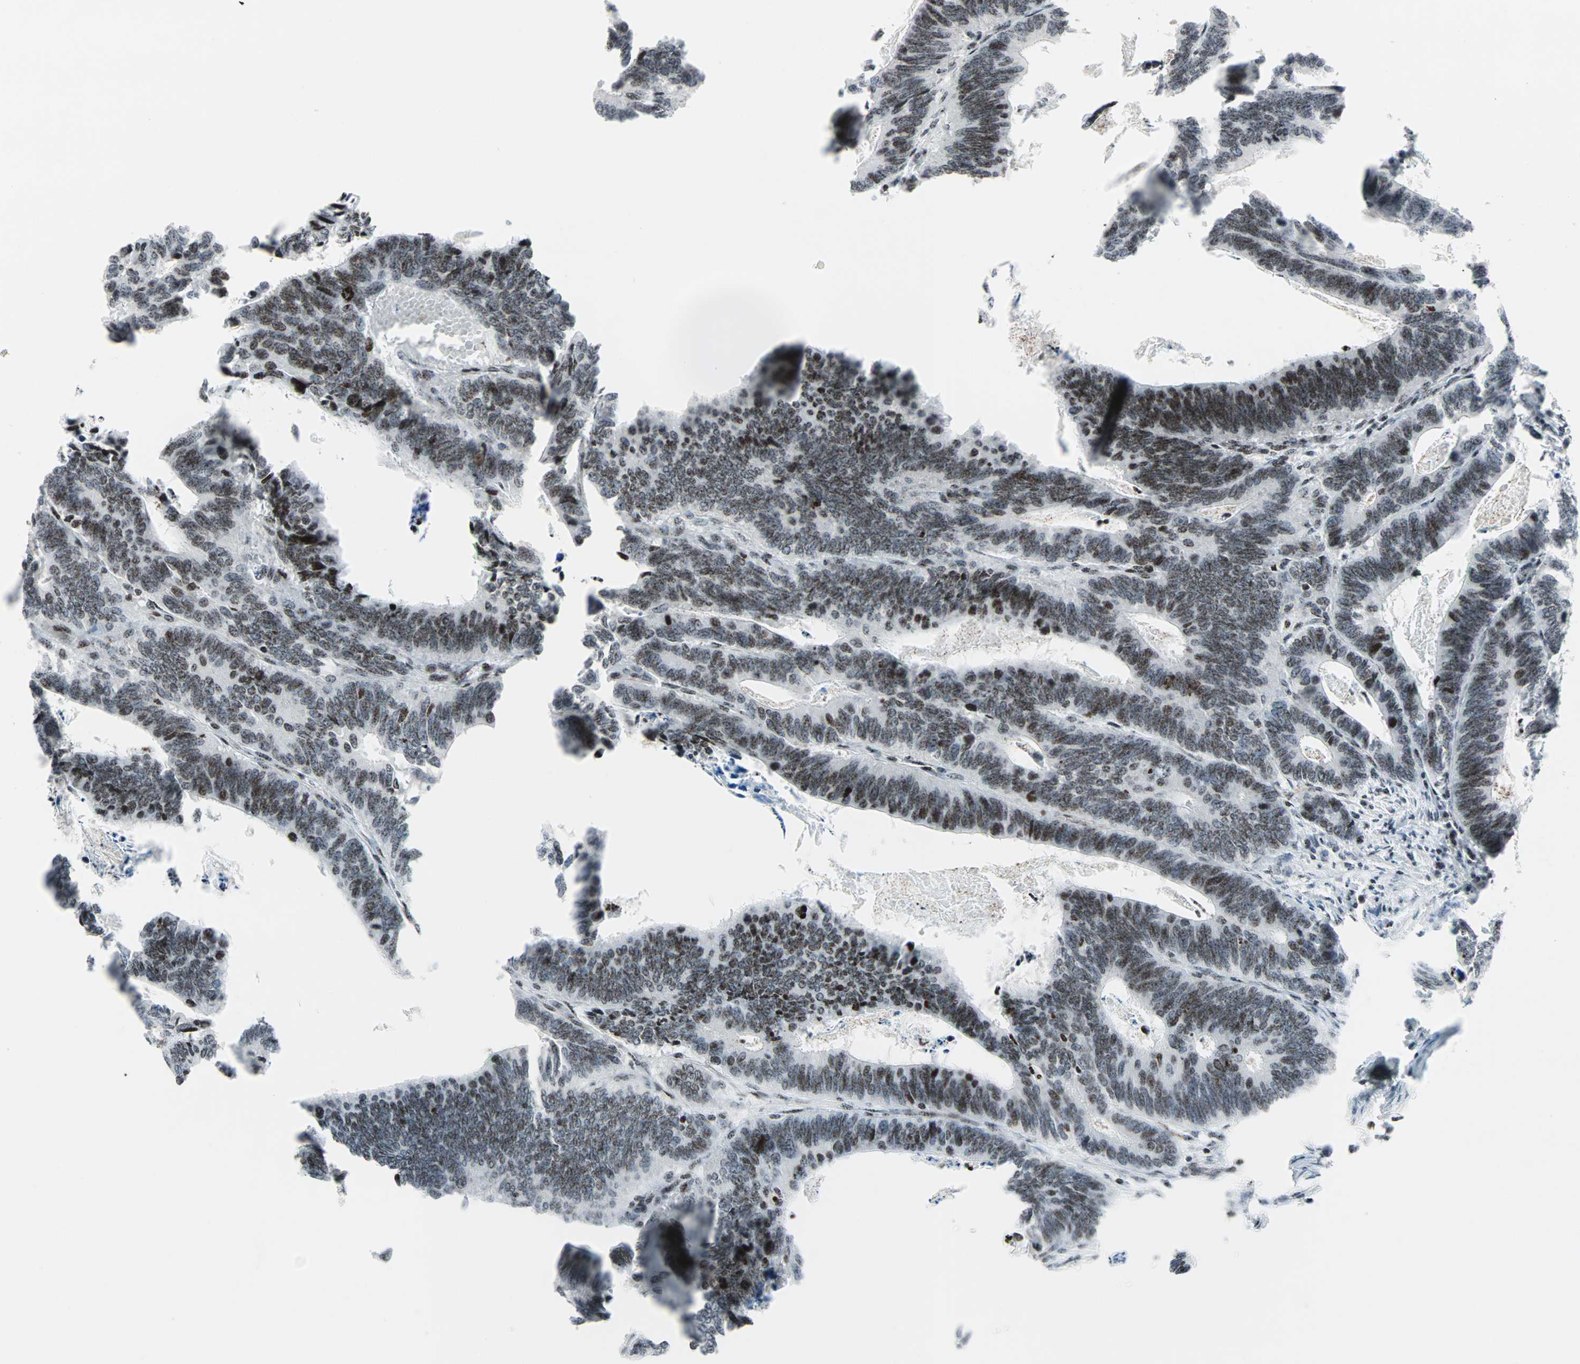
{"staining": {"intensity": "moderate", "quantity": ">75%", "location": "nuclear"}, "tissue": "colorectal cancer", "cell_type": "Tumor cells", "image_type": "cancer", "snomed": [{"axis": "morphology", "description": "Adenocarcinoma, NOS"}, {"axis": "topography", "description": "Colon"}], "caption": "Tumor cells display moderate nuclear positivity in approximately >75% of cells in adenocarcinoma (colorectal).", "gene": "CENPA", "patient": {"sex": "male", "age": 72}}